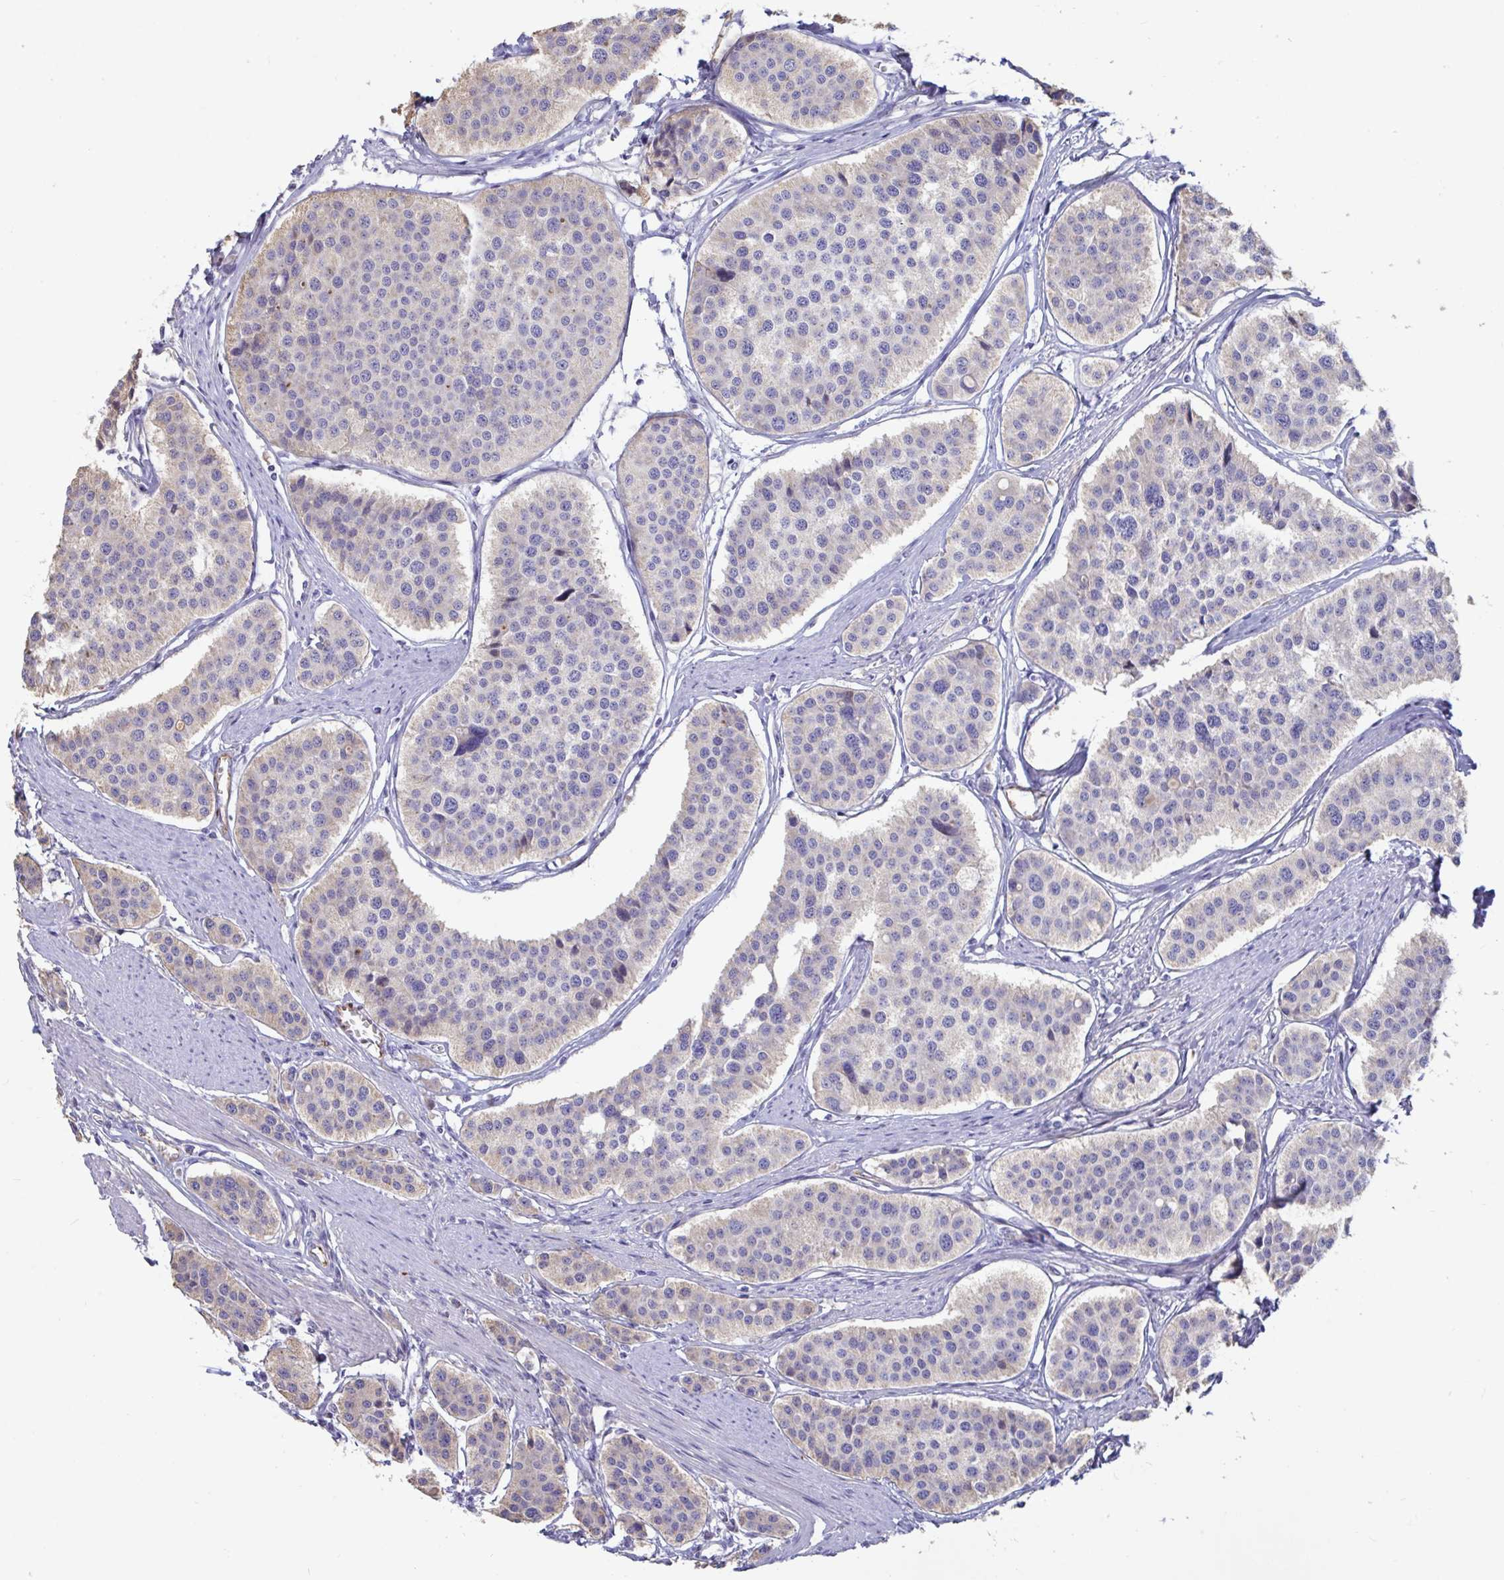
{"staining": {"intensity": "negative", "quantity": "none", "location": "none"}, "tissue": "carcinoid", "cell_type": "Tumor cells", "image_type": "cancer", "snomed": [{"axis": "morphology", "description": "Carcinoid, malignant, NOS"}, {"axis": "topography", "description": "Small intestine"}], "caption": "There is no significant expression in tumor cells of carcinoid (malignant).", "gene": "IL37", "patient": {"sex": "male", "age": 60}}